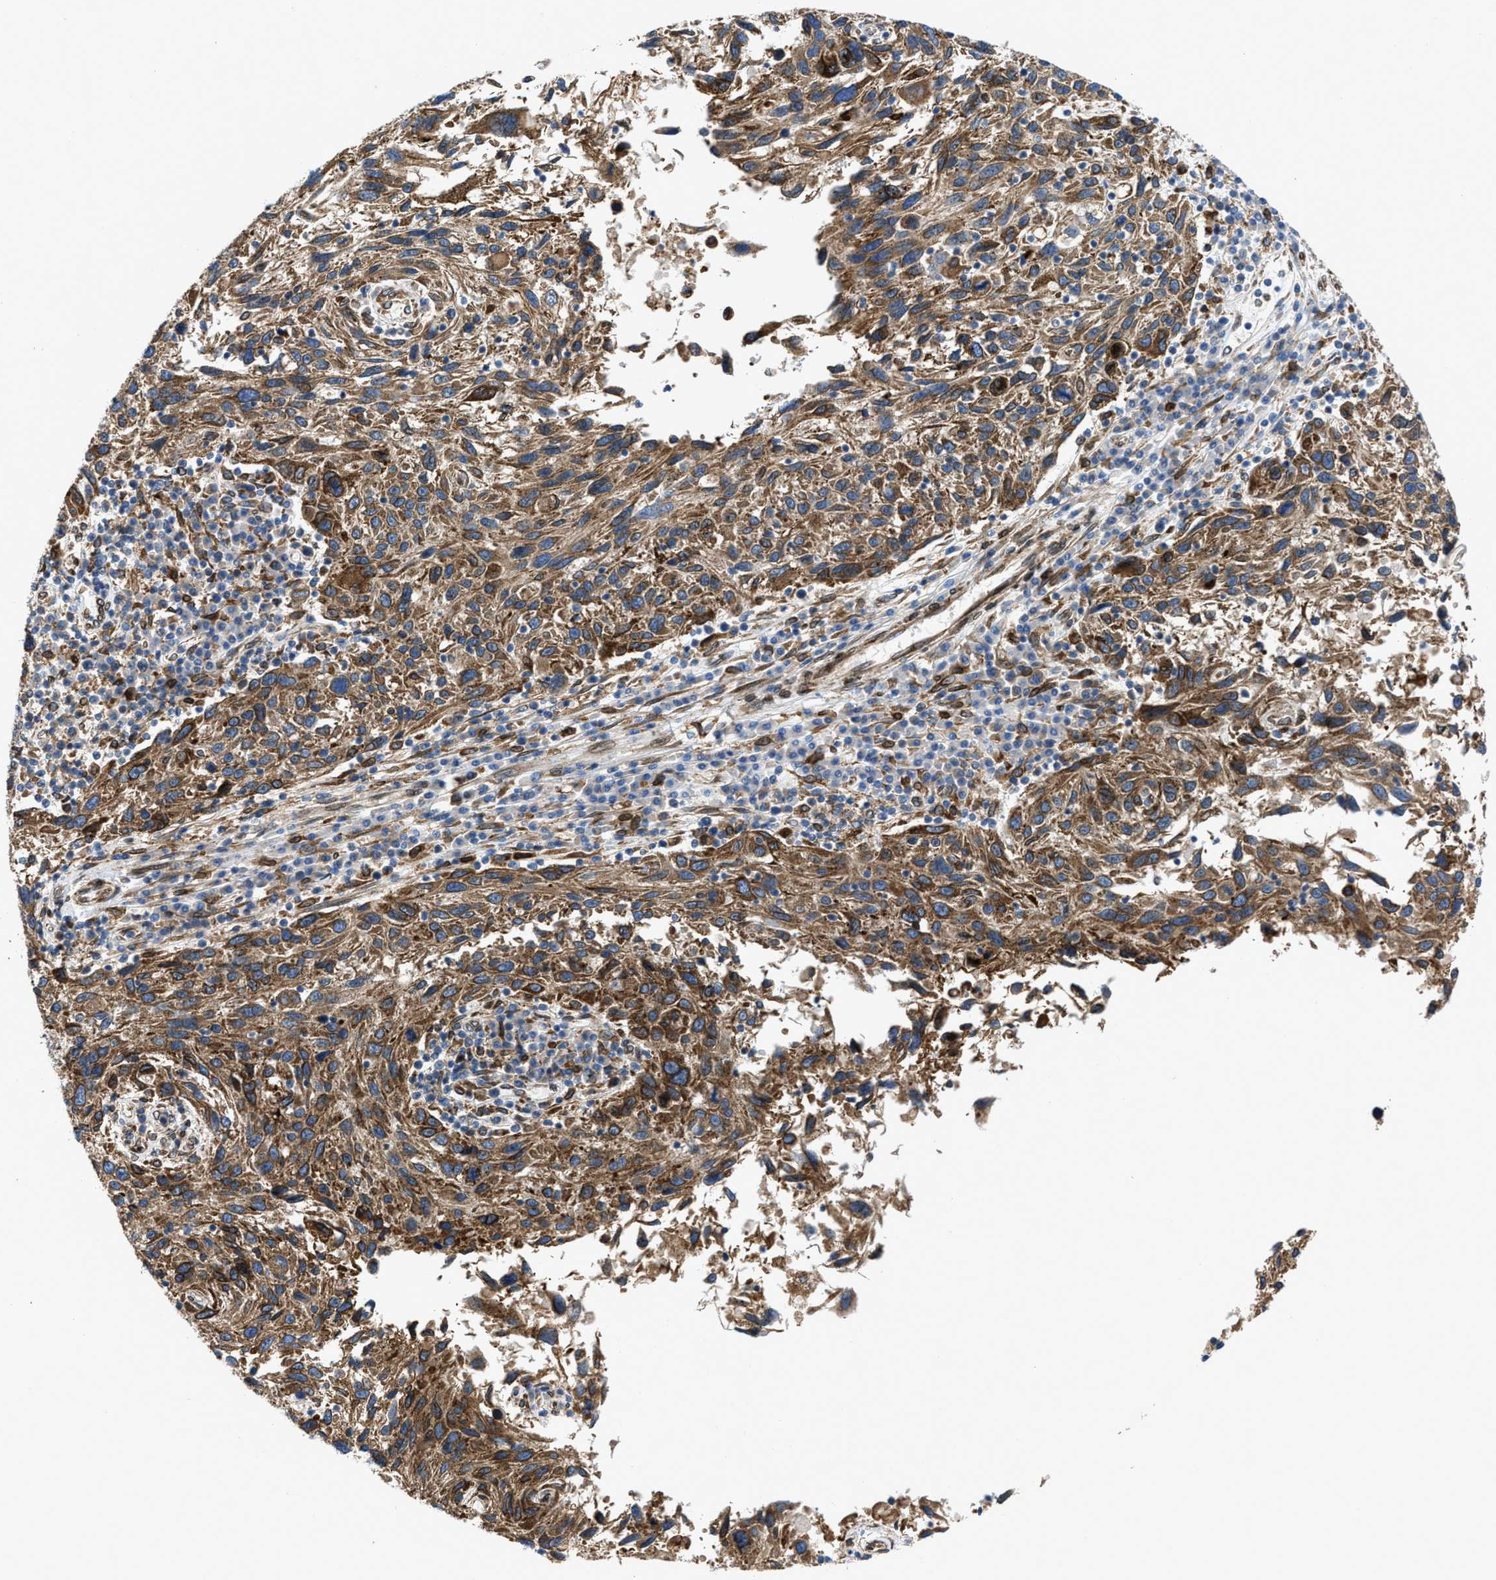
{"staining": {"intensity": "moderate", "quantity": ">75%", "location": "cytoplasmic/membranous"}, "tissue": "melanoma", "cell_type": "Tumor cells", "image_type": "cancer", "snomed": [{"axis": "morphology", "description": "Malignant melanoma, NOS"}, {"axis": "topography", "description": "Skin"}], "caption": "The image displays a brown stain indicating the presence of a protein in the cytoplasmic/membranous of tumor cells in malignant melanoma. (DAB (3,3'-diaminobenzidine) IHC, brown staining for protein, blue staining for nuclei).", "gene": "ERLIN2", "patient": {"sex": "male", "age": 53}}